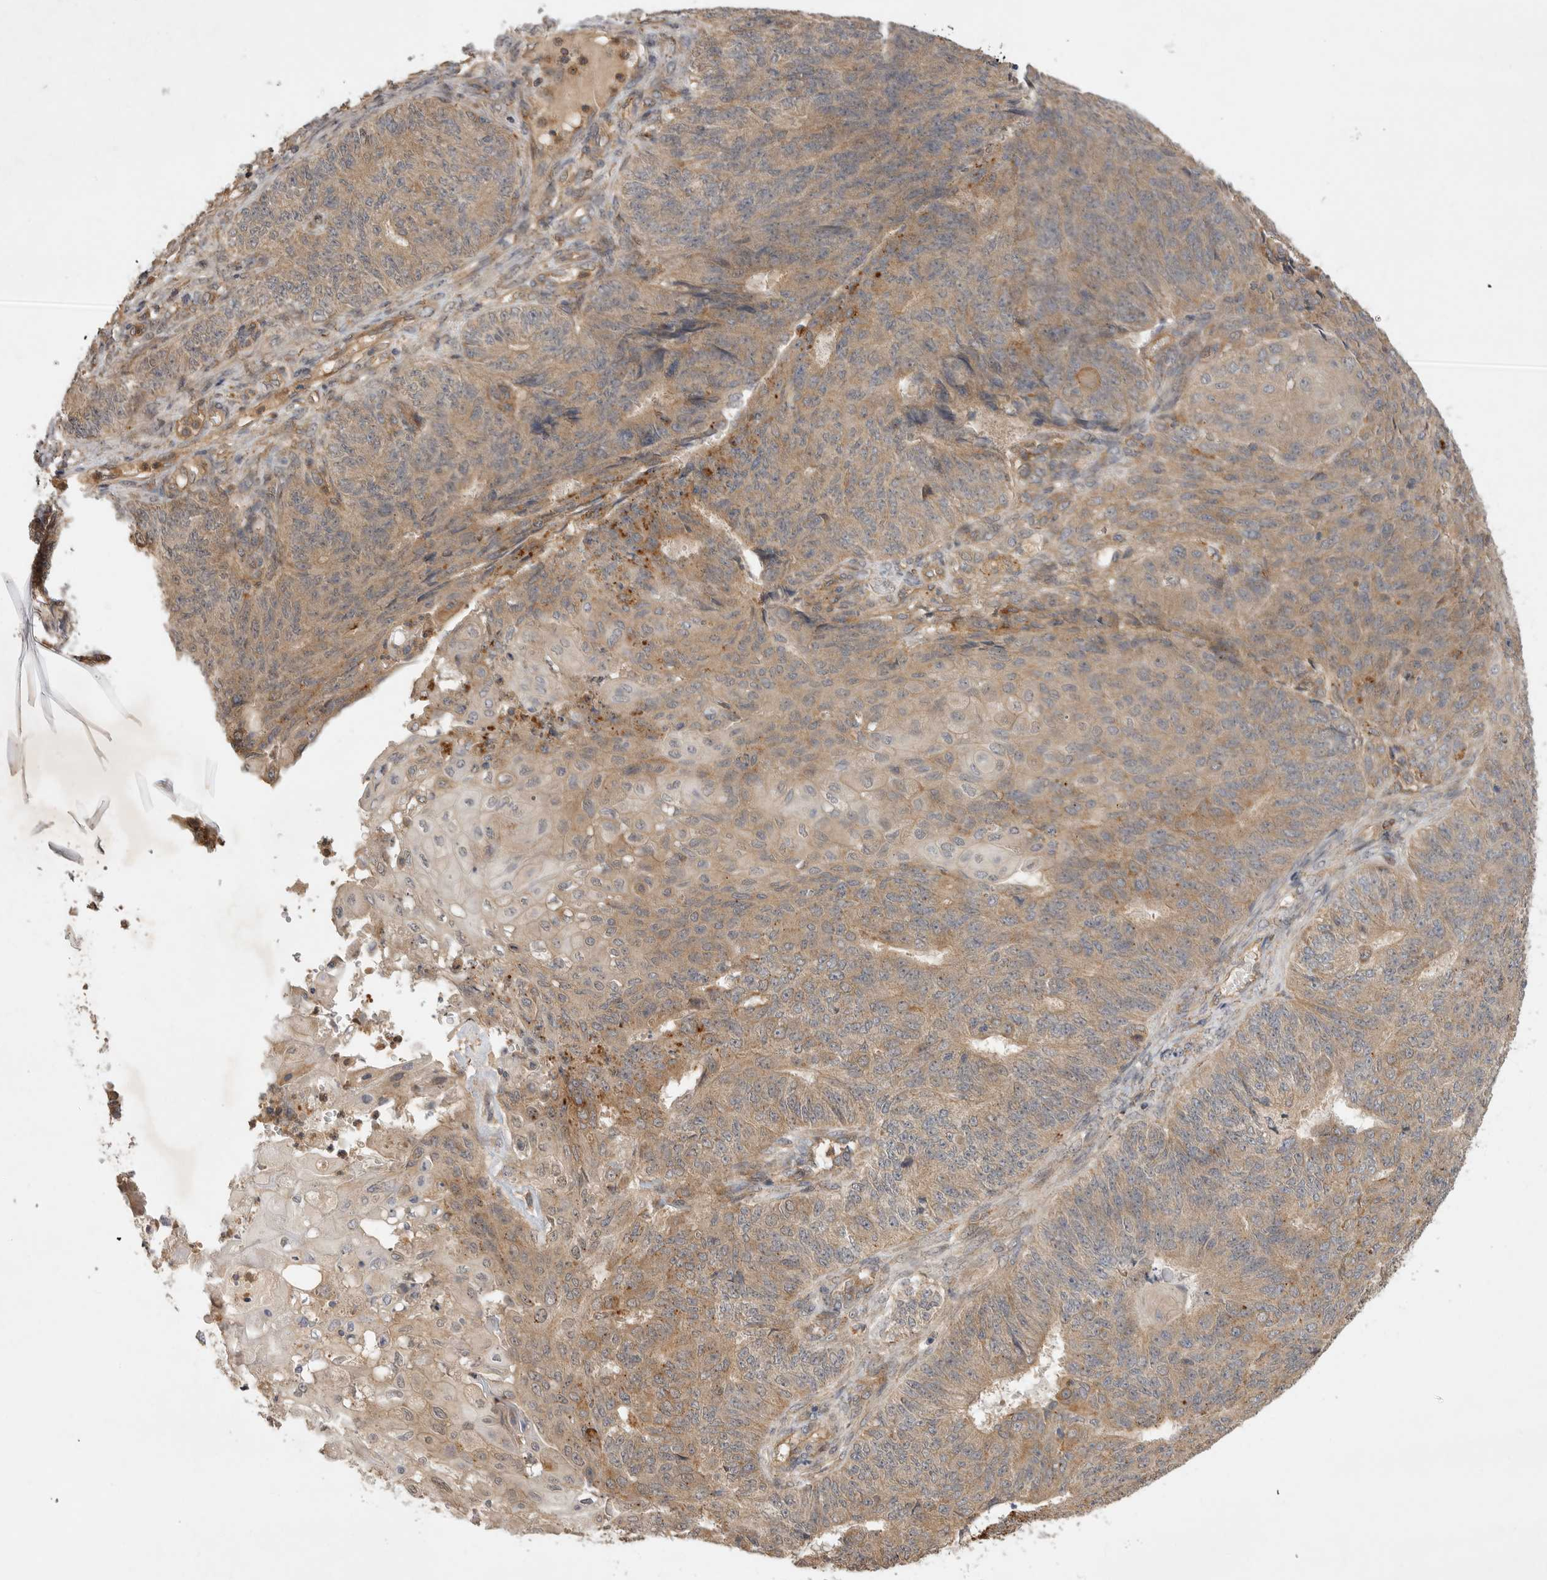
{"staining": {"intensity": "moderate", "quantity": ">75%", "location": "cytoplasmic/membranous"}, "tissue": "endometrial cancer", "cell_type": "Tumor cells", "image_type": "cancer", "snomed": [{"axis": "morphology", "description": "Adenocarcinoma, NOS"}, {"axis": "topography", "description": "Endometrium"}], "caption": "Tumor cells exhibit moderate cytoplasmic/membranous staining in approximately >75% of cells in endometrial cancer (adenocarcinoma).", "gene": "ZNF232", "patient": {"sex": "female", "age": 32}}